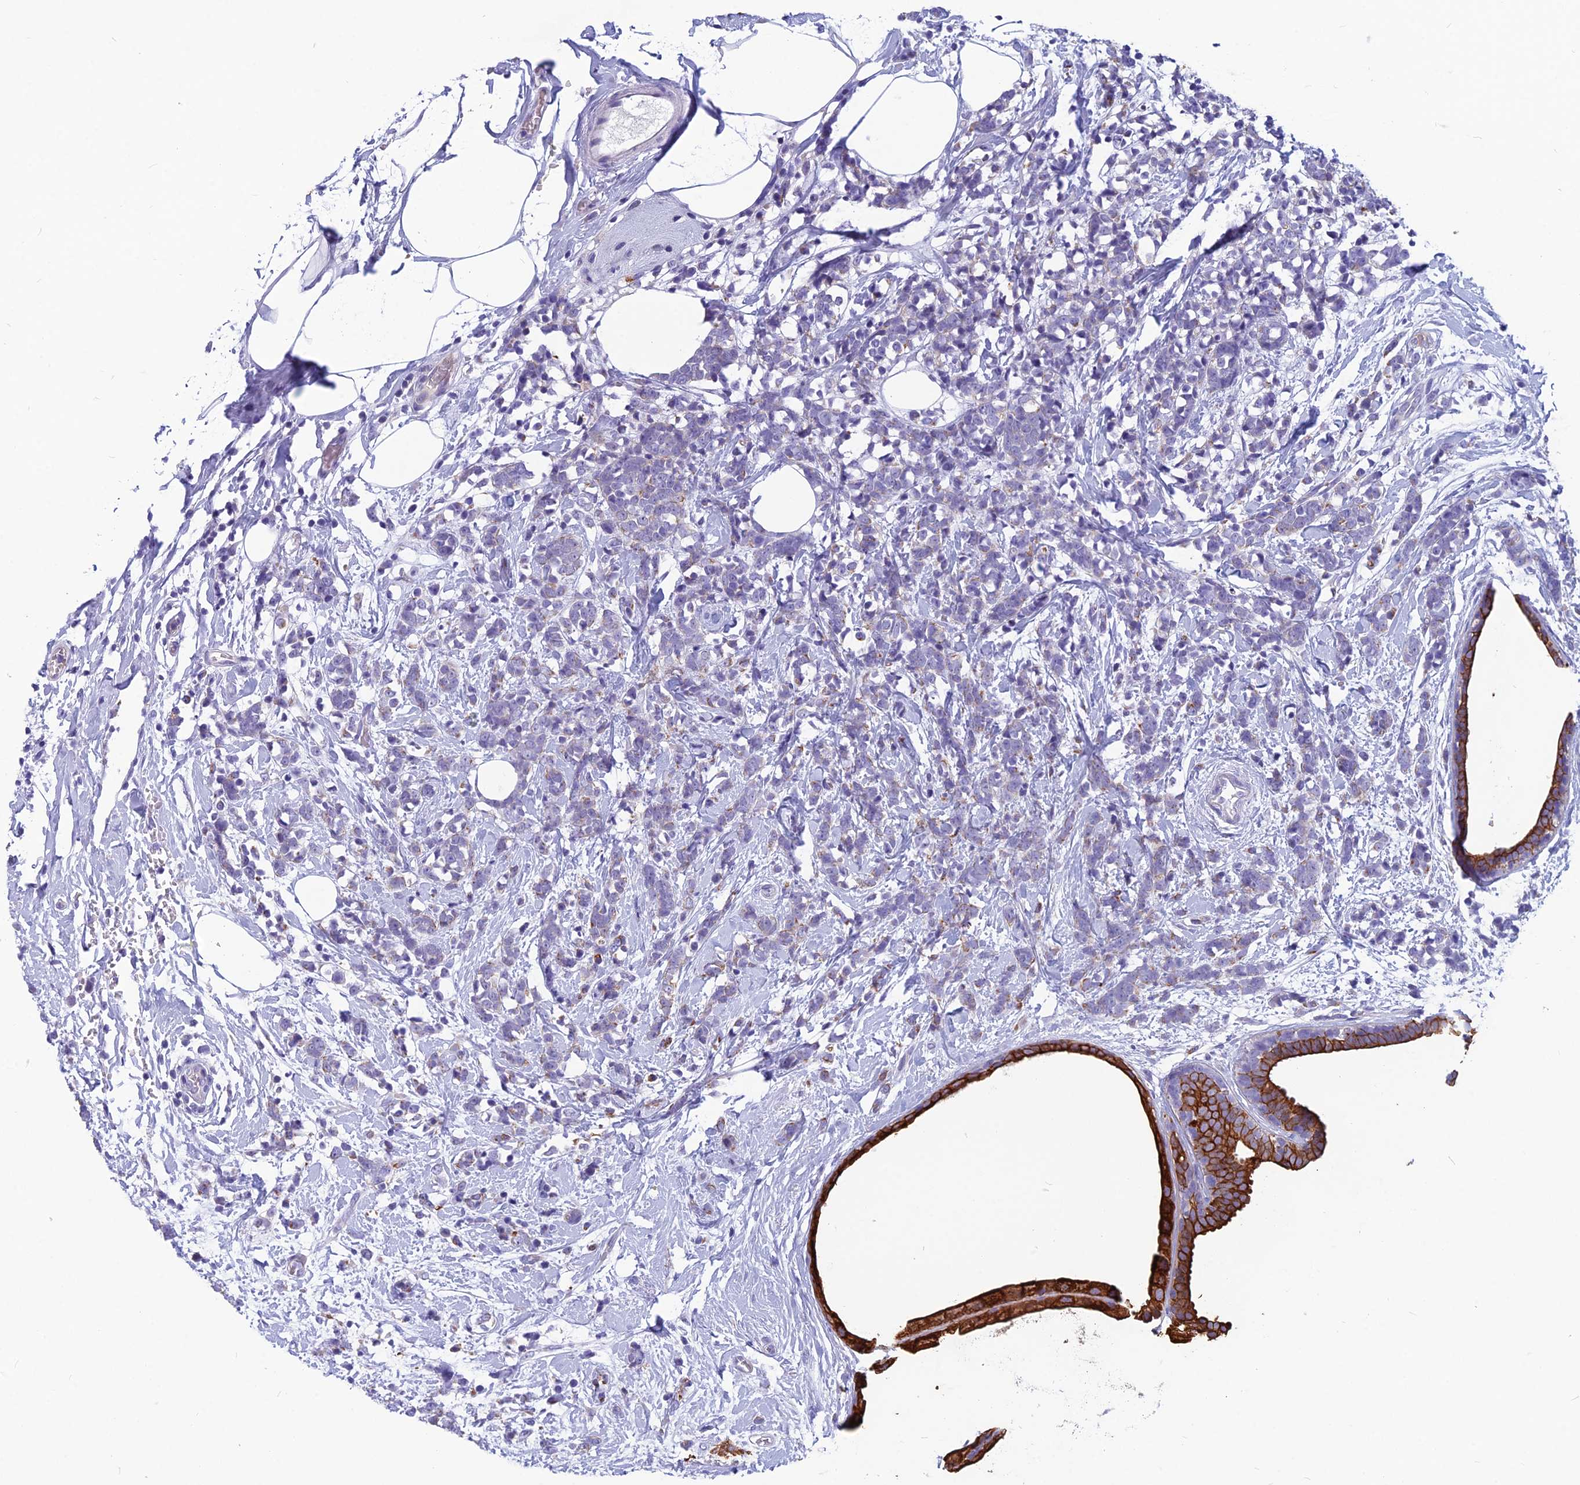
{"staining": {"intensity": "strong", "quantity": "25%-75%", "location": "cytoplasmic/membranous"}, "tissue": "breast cancer", "cell_type": "Tumor cells", "image_type": "cancer", "snomed": [{"axis": "morphology", "description": "Lobular carcinoma"}, {"axis": "topography", "description": "Breast"}], "caption": "Immunohistochemical staining of human breast cancer (lobular carcinoma) reveals strong cytoplasmic/membranous protein expression in about 25%-75% of tumor cells.", "gene": "RBM41", "patient": {"sex": "female", "age": 58}}